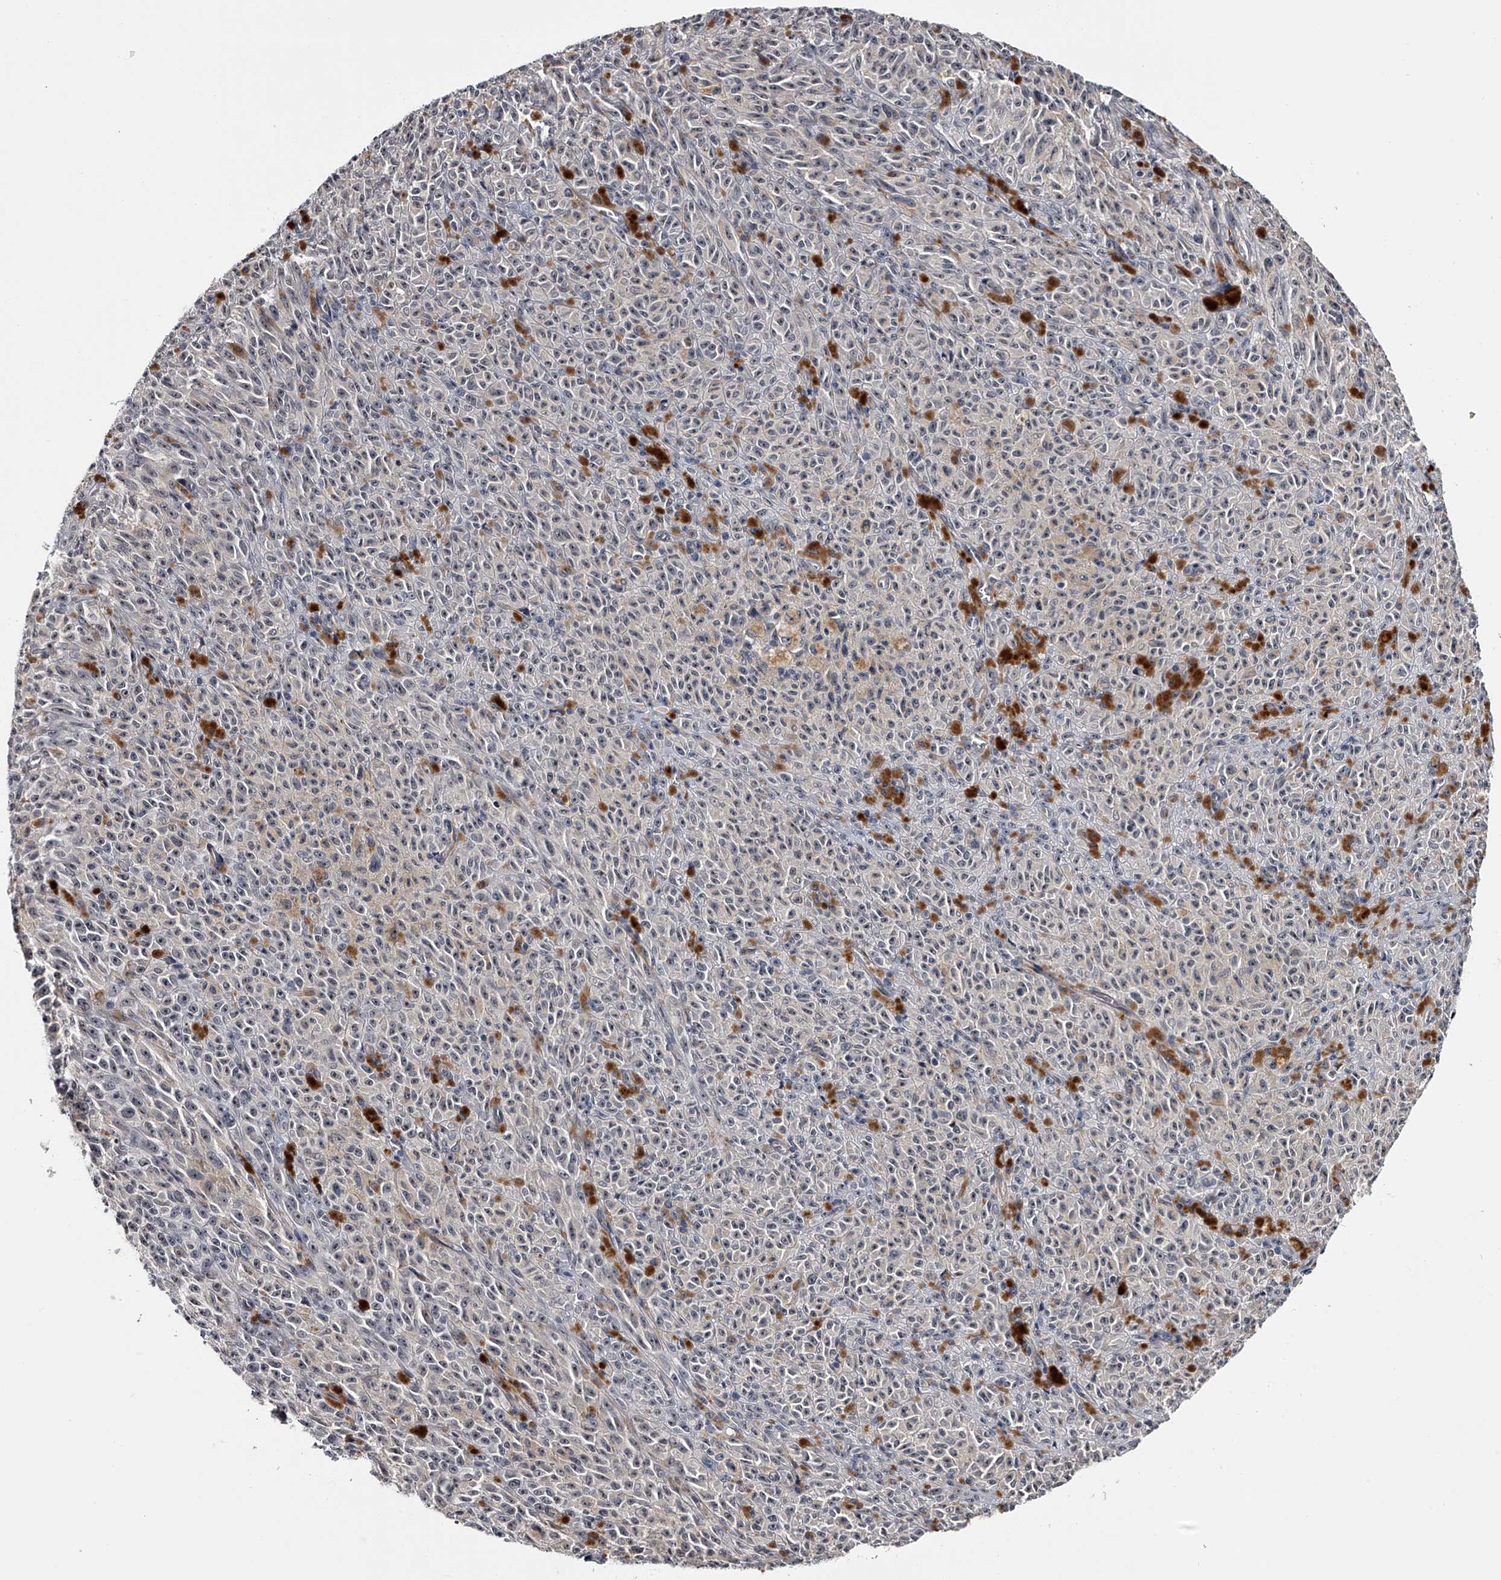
{"staining": {"intensity": "weak", "quantity": "25%-75%", "location": "nuclear"}, "tissue": "melanoma", "cell_type": "Tumor cells", "image_type": "cancer", "snomed": [{"axis": "morphology", "description": "Malignant melanoma, NOS"}, {"axis": "topography", "description": "Skin"}], "caption": "Immunohistochemistry photomicrograph of melanoma stained for a protein (brown), which shows low levels of weak nuclear staining in about 25%-75% of tumor cells.", "gene": "MDN1", "patient": {"sex": "female", "age": 82}}